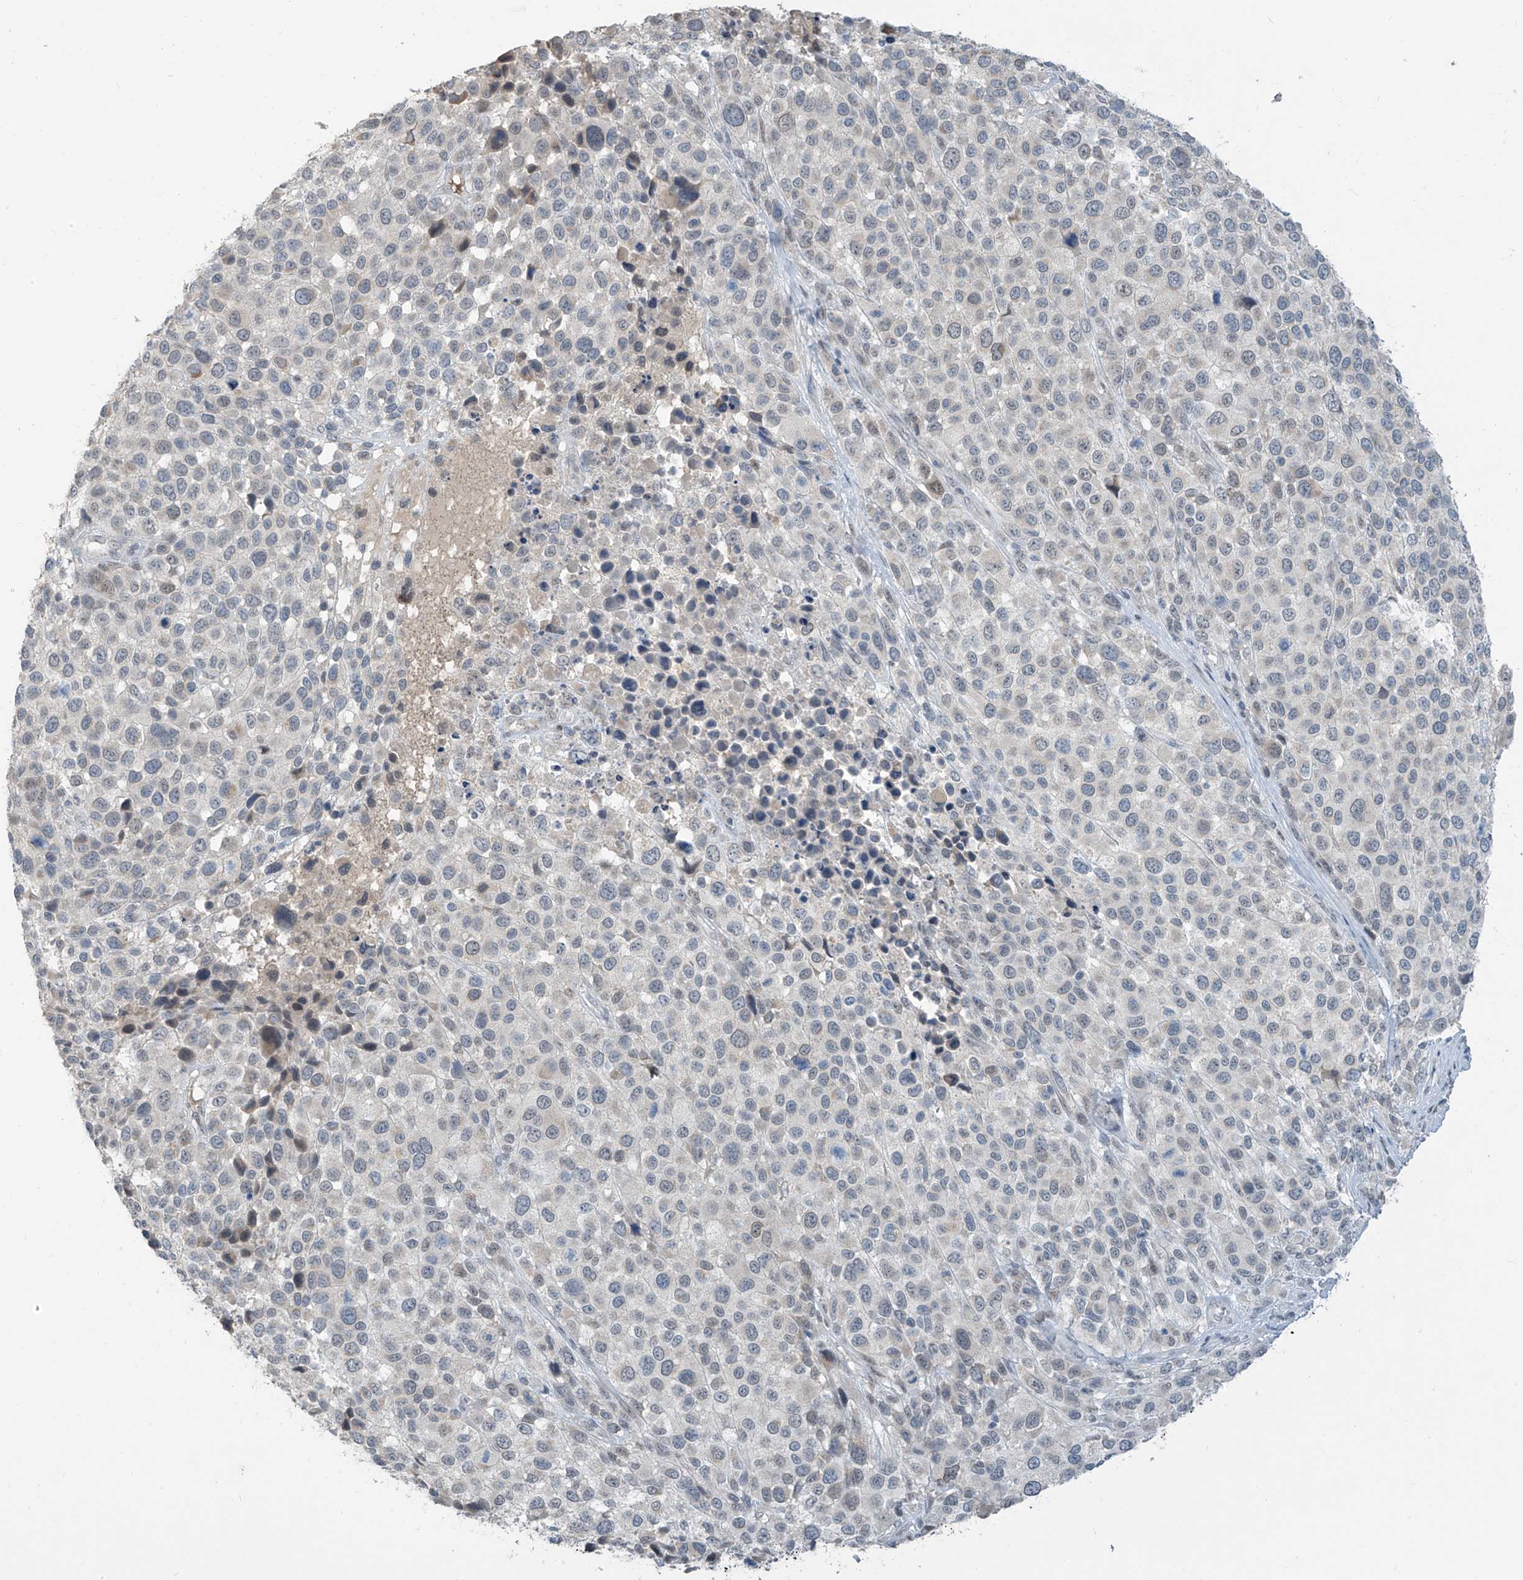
{"staining": {"intensity": "negative", "quantity": "none", "location": "none"}, "tissue": "melanoma", "cell_type": "Tumor cells", "image_type": "cancer", "snomed": [{"axis": "morphology", "description": "Malignant melanoma, NOS"}, {"axis": "topography", "description": "Skin of trunk"}], "caption": "Photomicrograph shows no significant protein expression in tumor cells of melanoma.", "gene": "METAP1D", "patient": {"sex": "male", "age": 71}}